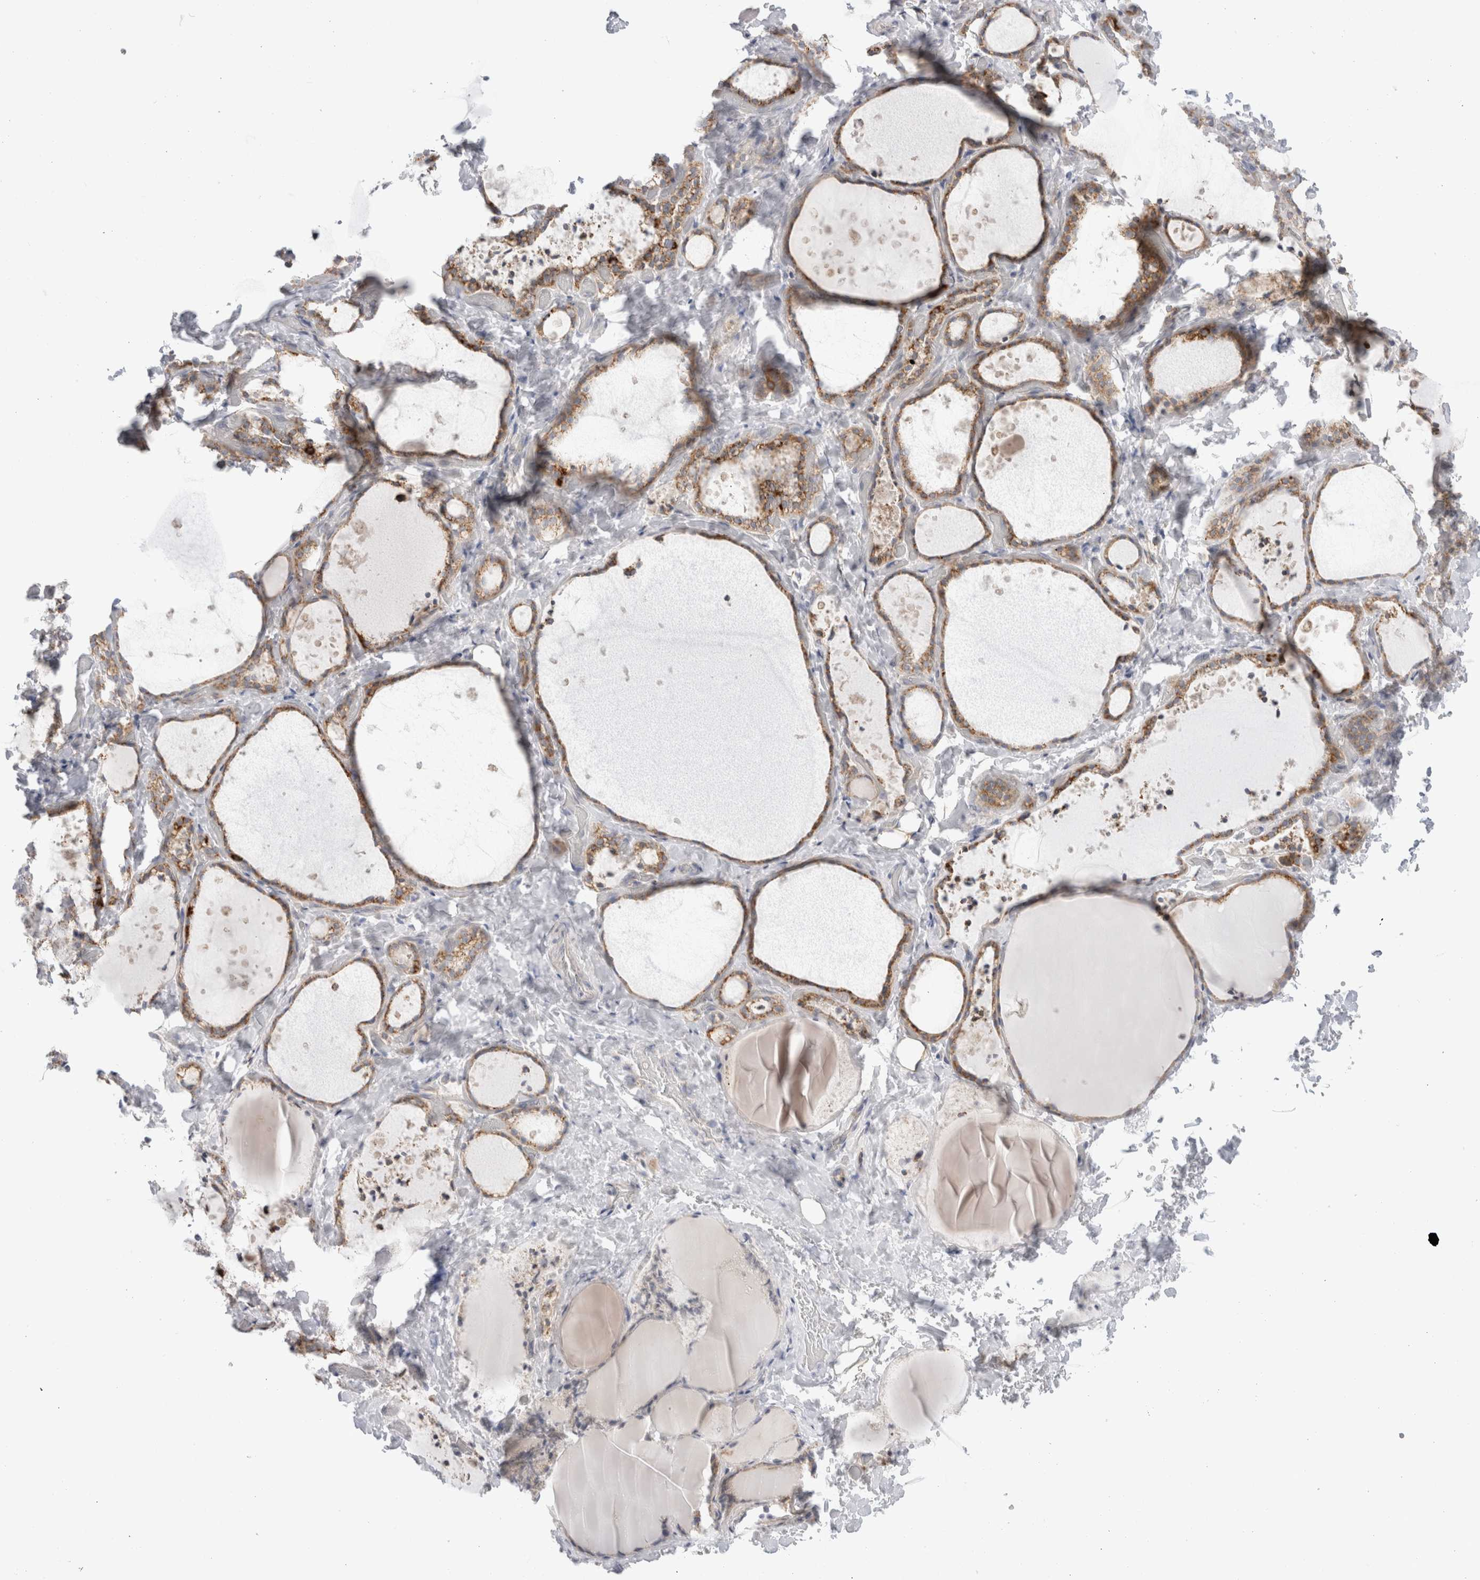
{"staining": {"intensity": "moderate", "quantity": ">75%", "location": "cytoplasmic/membranous"}, "tissue": "thyroid gland", "cell_type": "Glandular cells", "image_type": "normal", "snomed": [{"axis": "morphology", "description": "Normal tissue, NOS"}, {"axis": "topography", "description": "Thyroid gland"}], "caption": "This image demonstrates IHC staining of benign thyroid gland, with medium moderate cytoplasmic/membranous positivity in approximately >75% of glandular cells.", "gene": "FAHD1", "patient": {"sex": "female", "age": 44}}